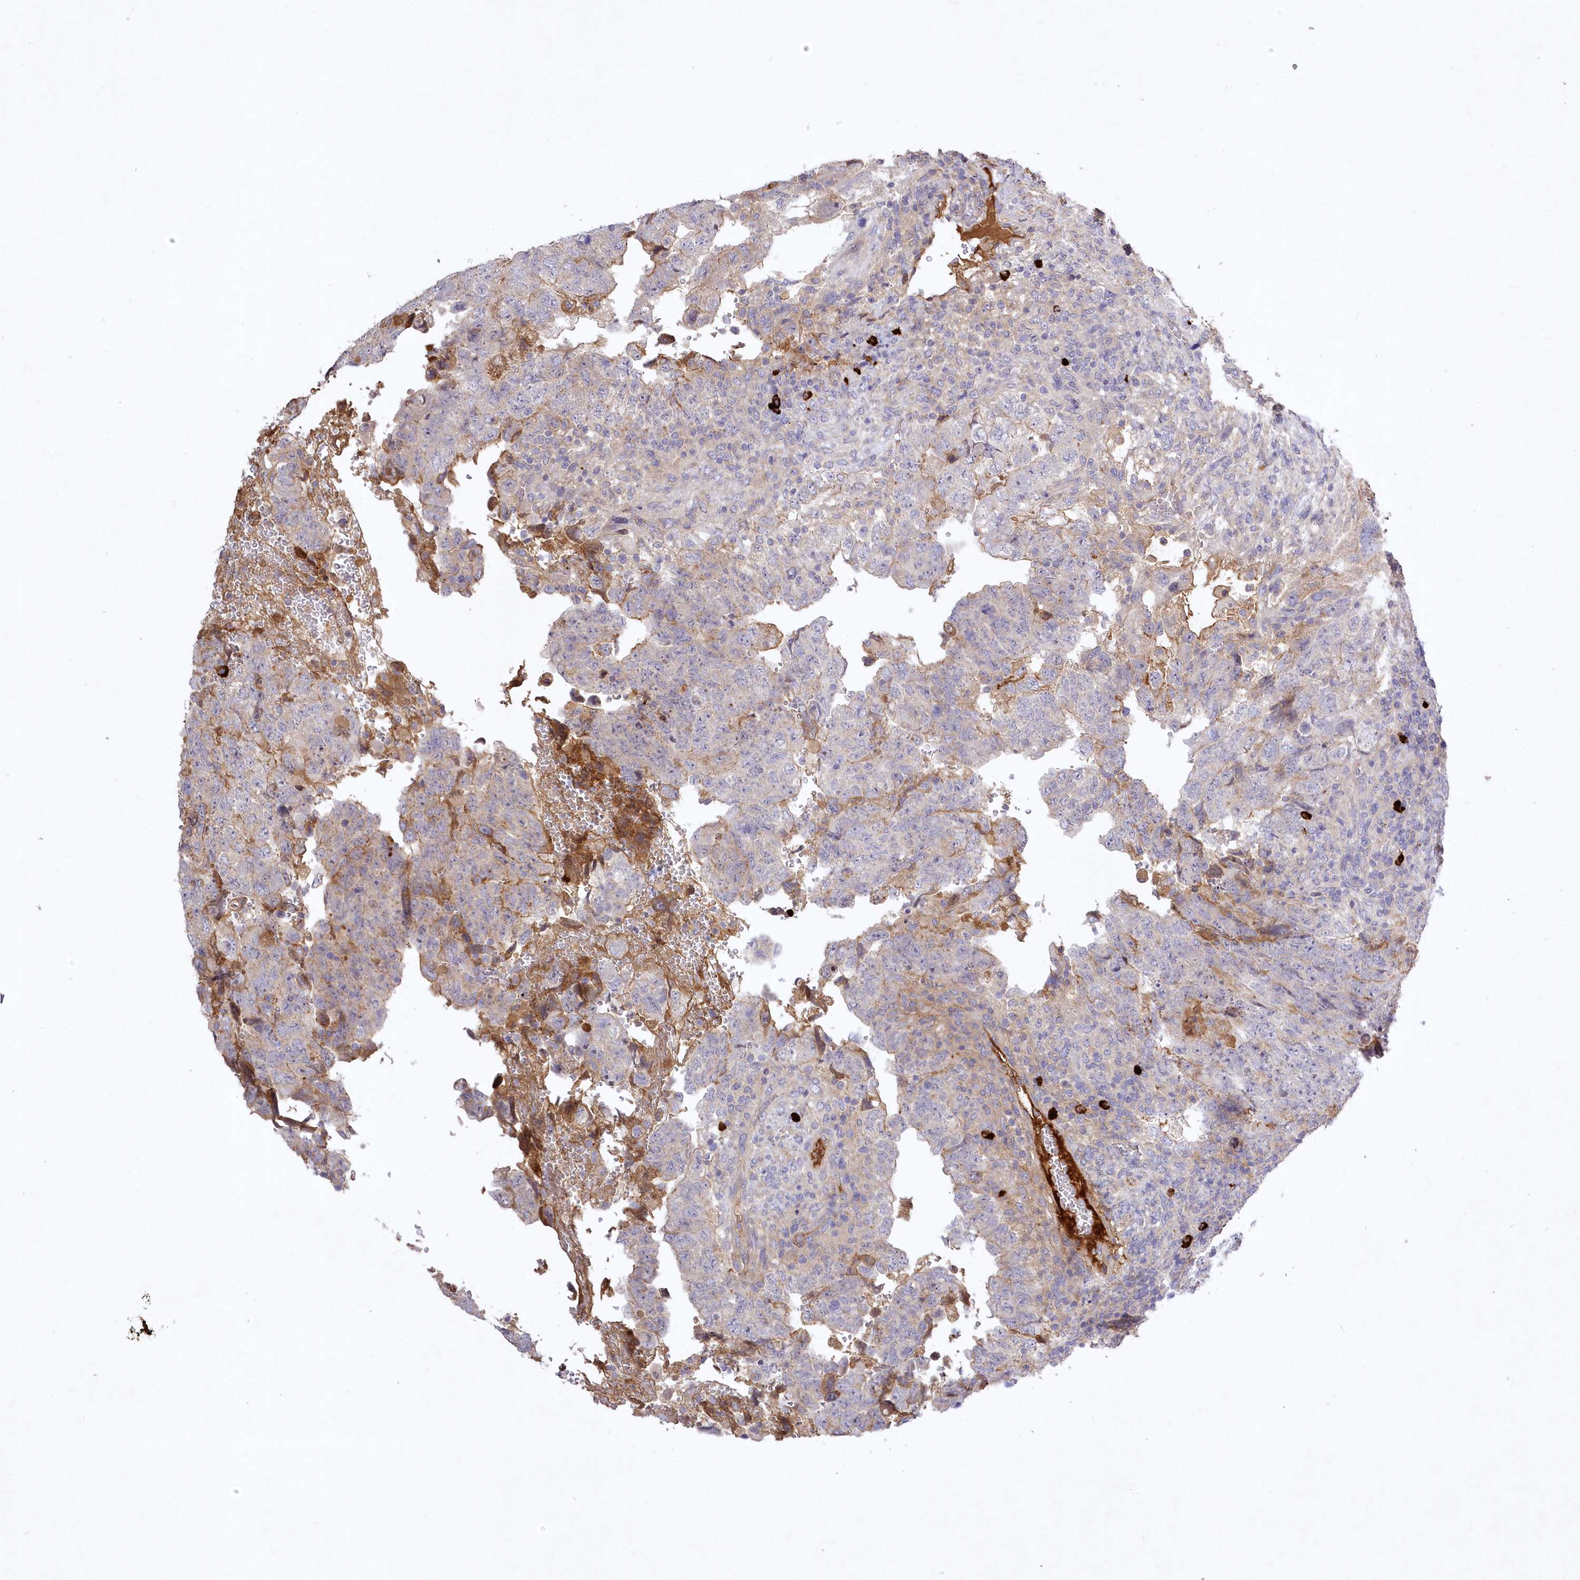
{"staining": {"intensity": "moderate", "quantity": "<25%", "location": "cytoplasmic/membranous"}, "tissue": "testis cancer", "cell_type": "Tumor cells", "image_type": "cancer", "snomed": [{"axis": "morphology", "description": "Carcinoma, Embryonal, NOS"}, {"axis": "topography", "description": "Testis"}], "caption": "A low amount of moderate cytoplasmic/membranous expression is present in approximately <25% of tumor cells in testis embryonal carcinoma tissue.", "gene": "WBP1L", "patient": {"sex": "male", "age": 36}}